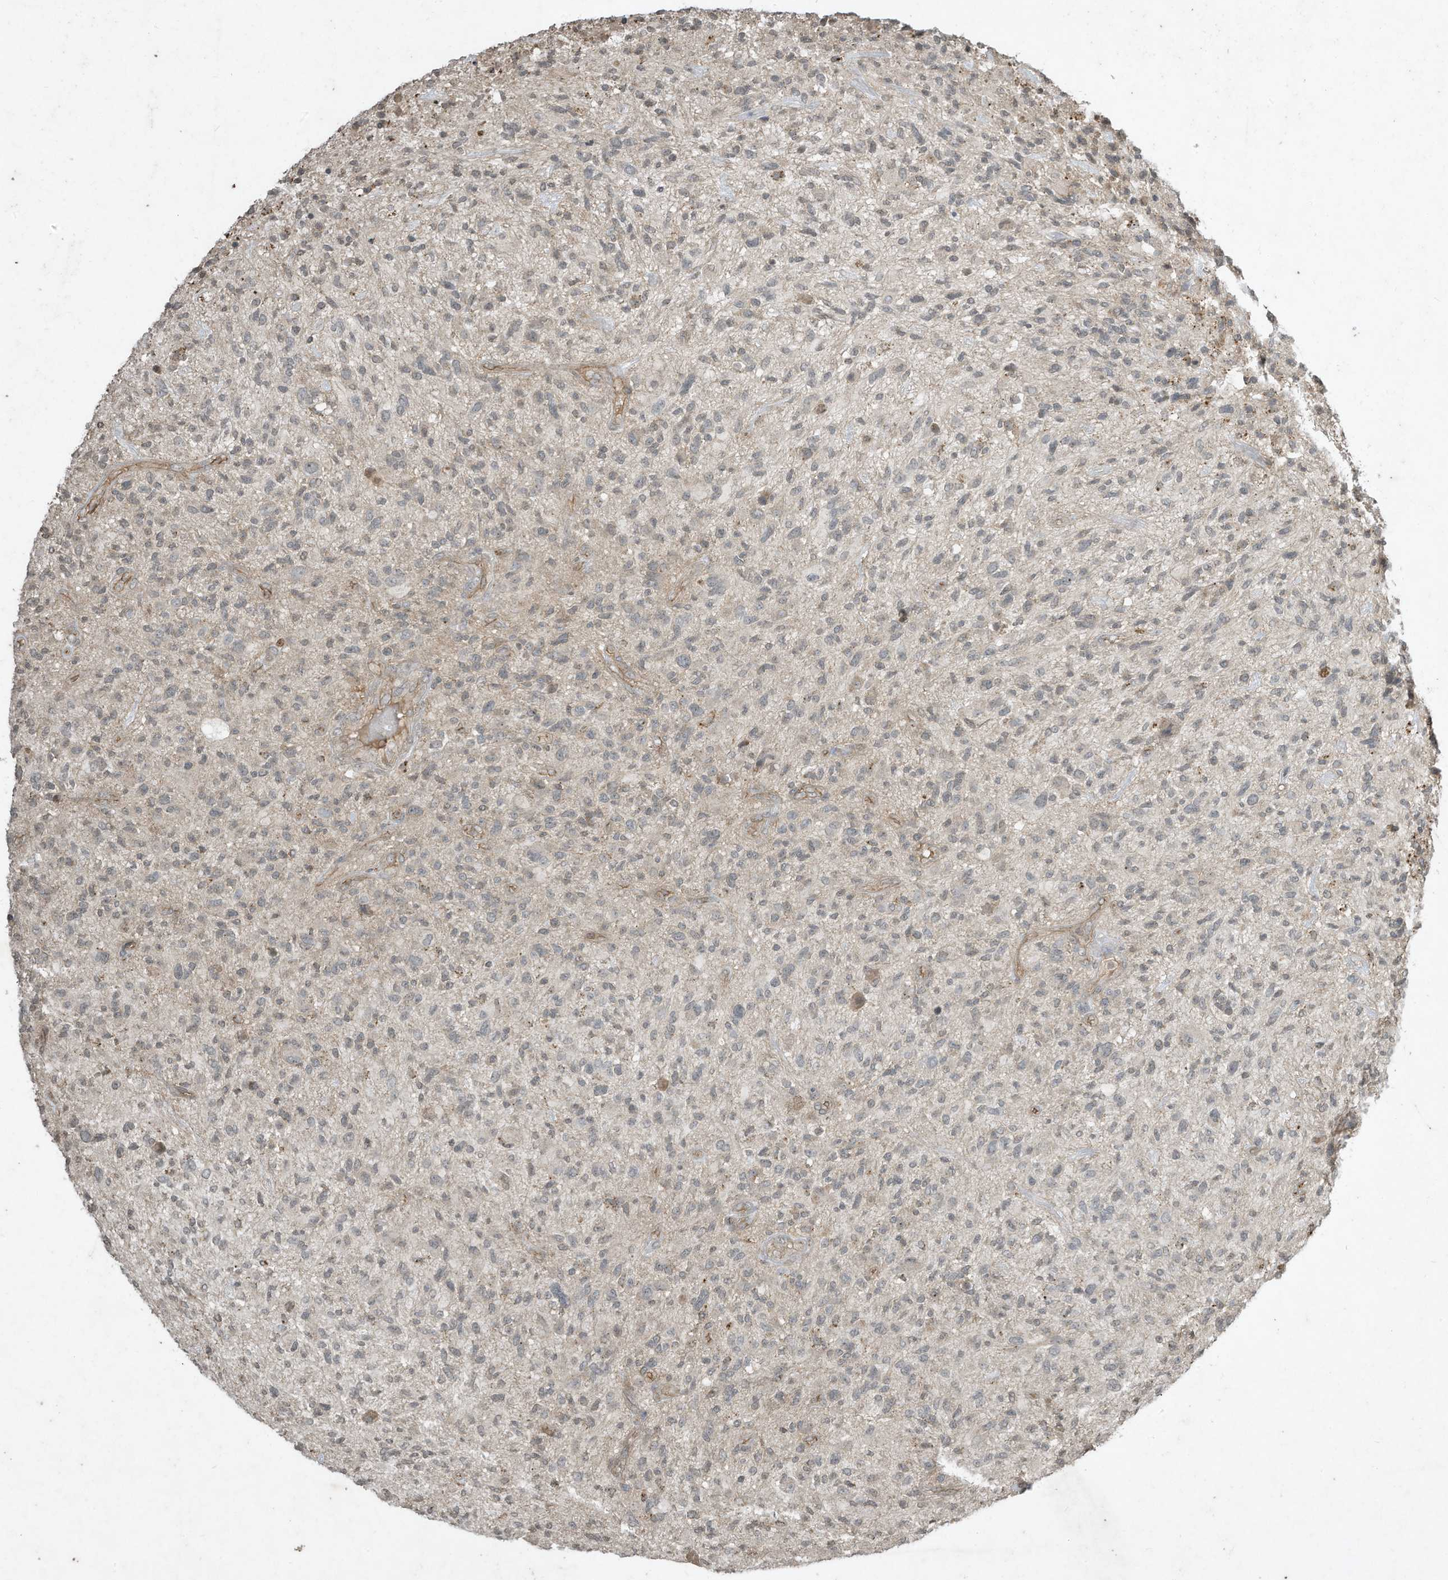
{"staining": {"intensity": "negative", "quantity": "none", "location": "none"}, "tissue": "glioma", "cell_type": "Tumor cells", "image_type": "cancer", "snomed": [{"axis": "morphology", "description": "Glioma, malignant, High grade"}, {"axis": "topography", "description": "Brain"}], "caption": "Malignant high-grade glioma stained for a protein using immunohistochemistry demonstrates no positivity tumor cells.", "gene": "MATN2", "patient": {"sex": "male", "age": 47}}